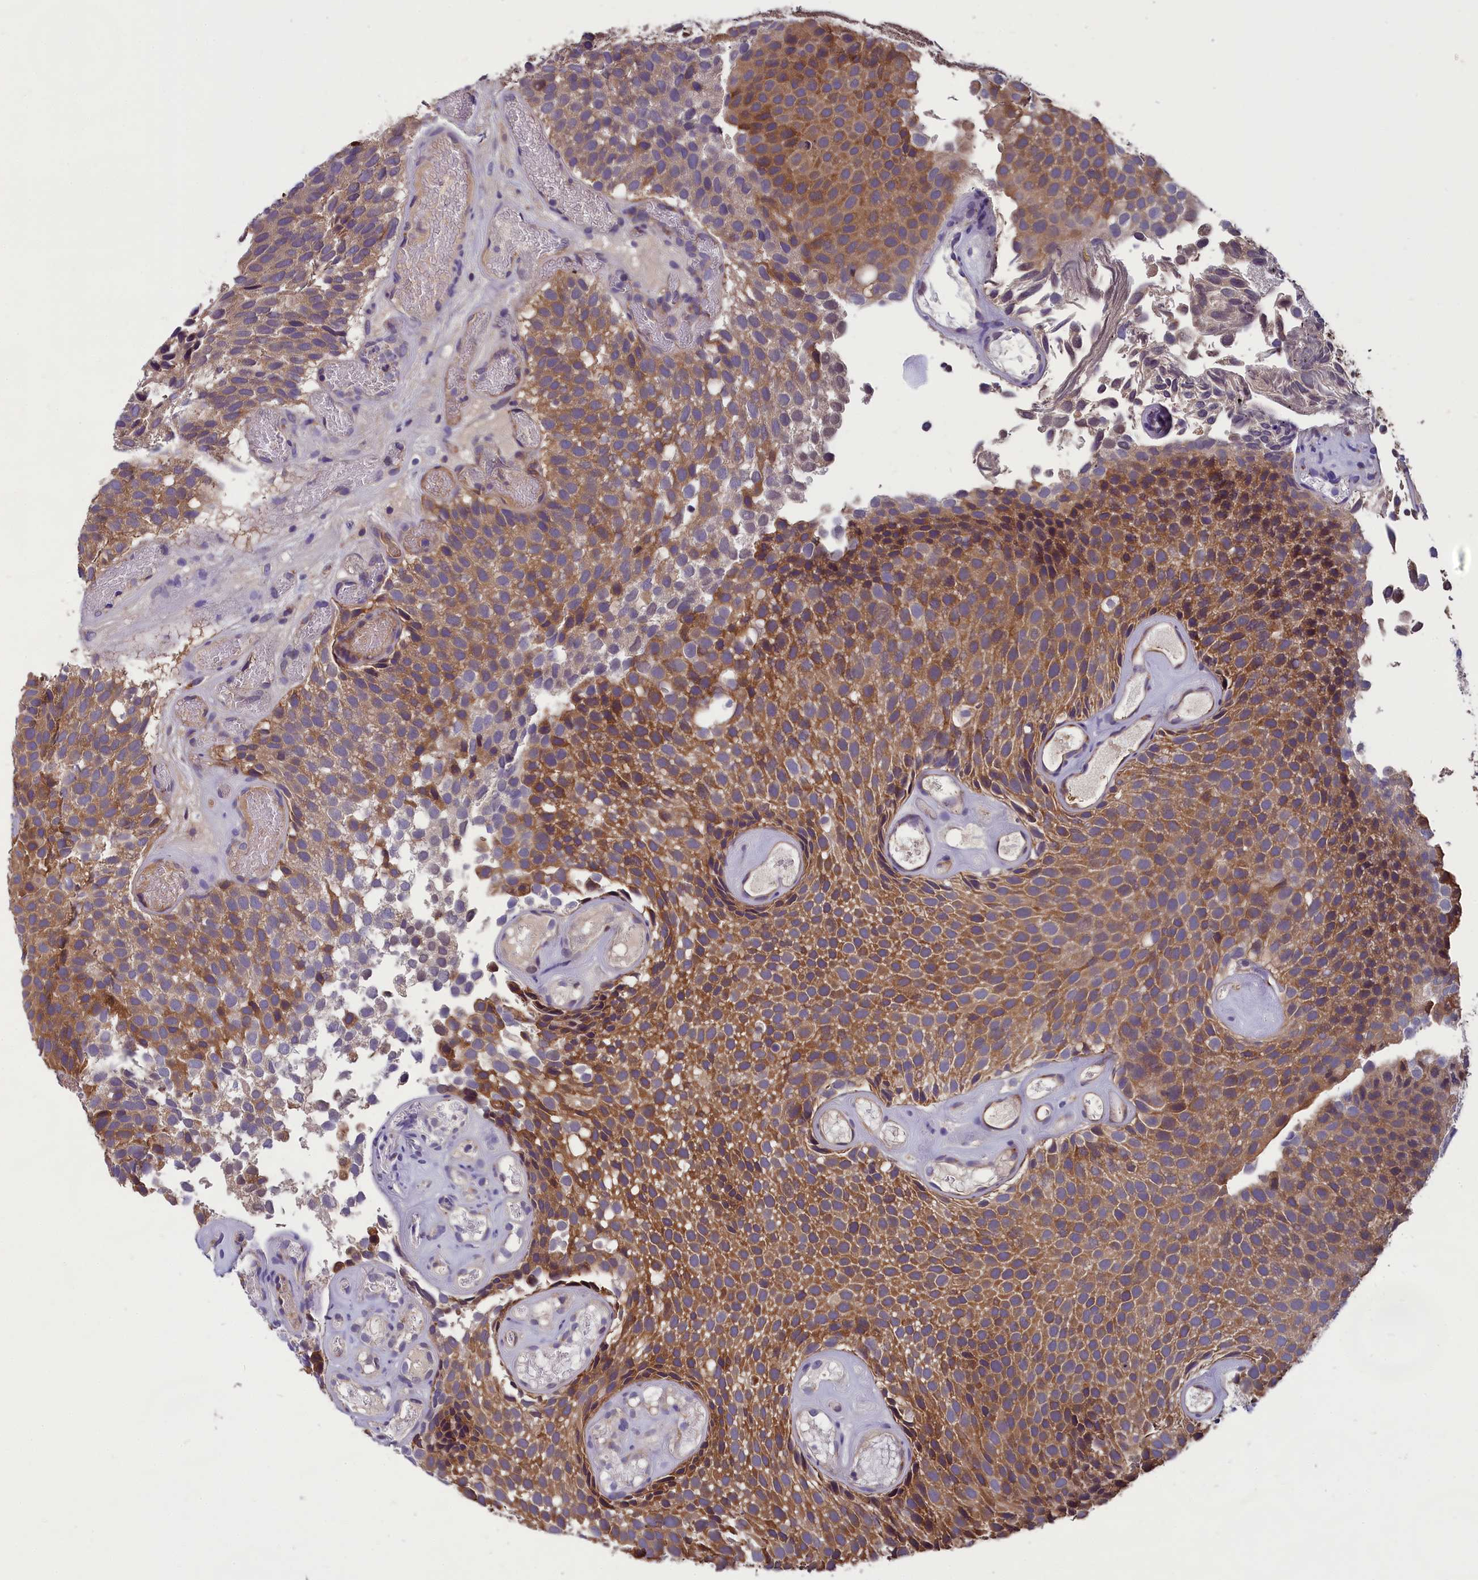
{"staining": {"intensity": "moderate", "quantity": ">75%", "location": "cytoplasmic/membranous"}, "tissue": "urothelial cancer", "cell_type": "Tumor cells", "image_type": "cancer", "snomed": [{"axis": "morphology", "description": "Urothelial carcinoma, Low grade"}, {"axis": "topography", "description": "Urinary bladder"}], "caption": "Human urothelial cancer stained with a brown dye reveals moderate cytoplasmic/membranous positive expression in approximately >75% of tumor cells.", "gene": "ABCC8", "patient": {"sex": "male", "age": 89}}